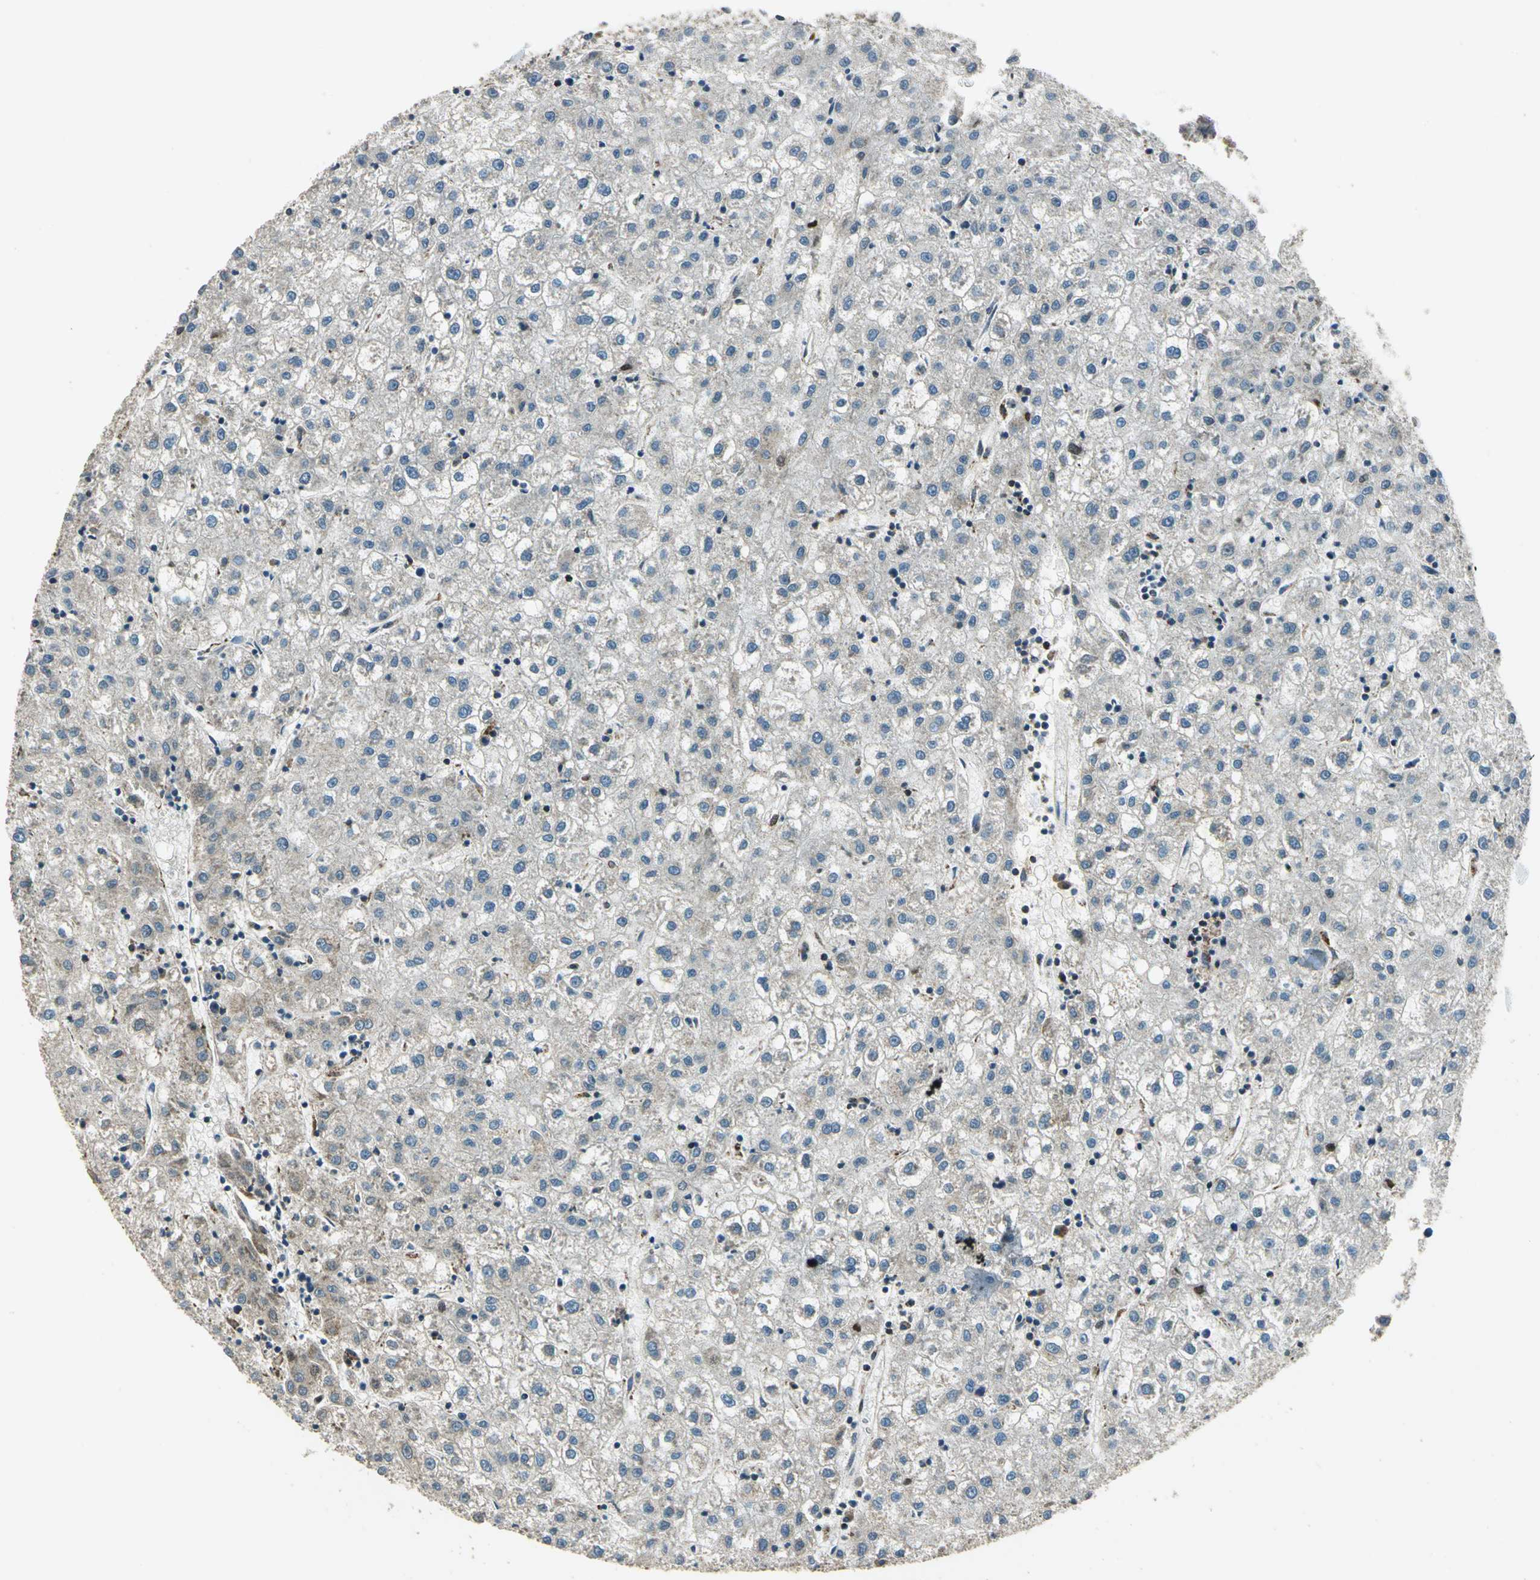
{"staining": {"intensity": "weak", "quantity": "25%-75%", "location": "cytoplasmic/membranous"}, "tissue": "liver cancer", "cell_type": "Tumor cells", "image_type": "cancer", "snomed": [{"axis": "morphology", "description": "Carcinoma, Hepatocellular, NOS"}, {"axis": "topography", "description": "Liver"}], "caption": "Liver cancer stained for a protein reveals weak cytoplasmic/membranous positivity in tumor cells.", "gene": "NUDT2", "patient": {"sex": "male", "age": 72}}